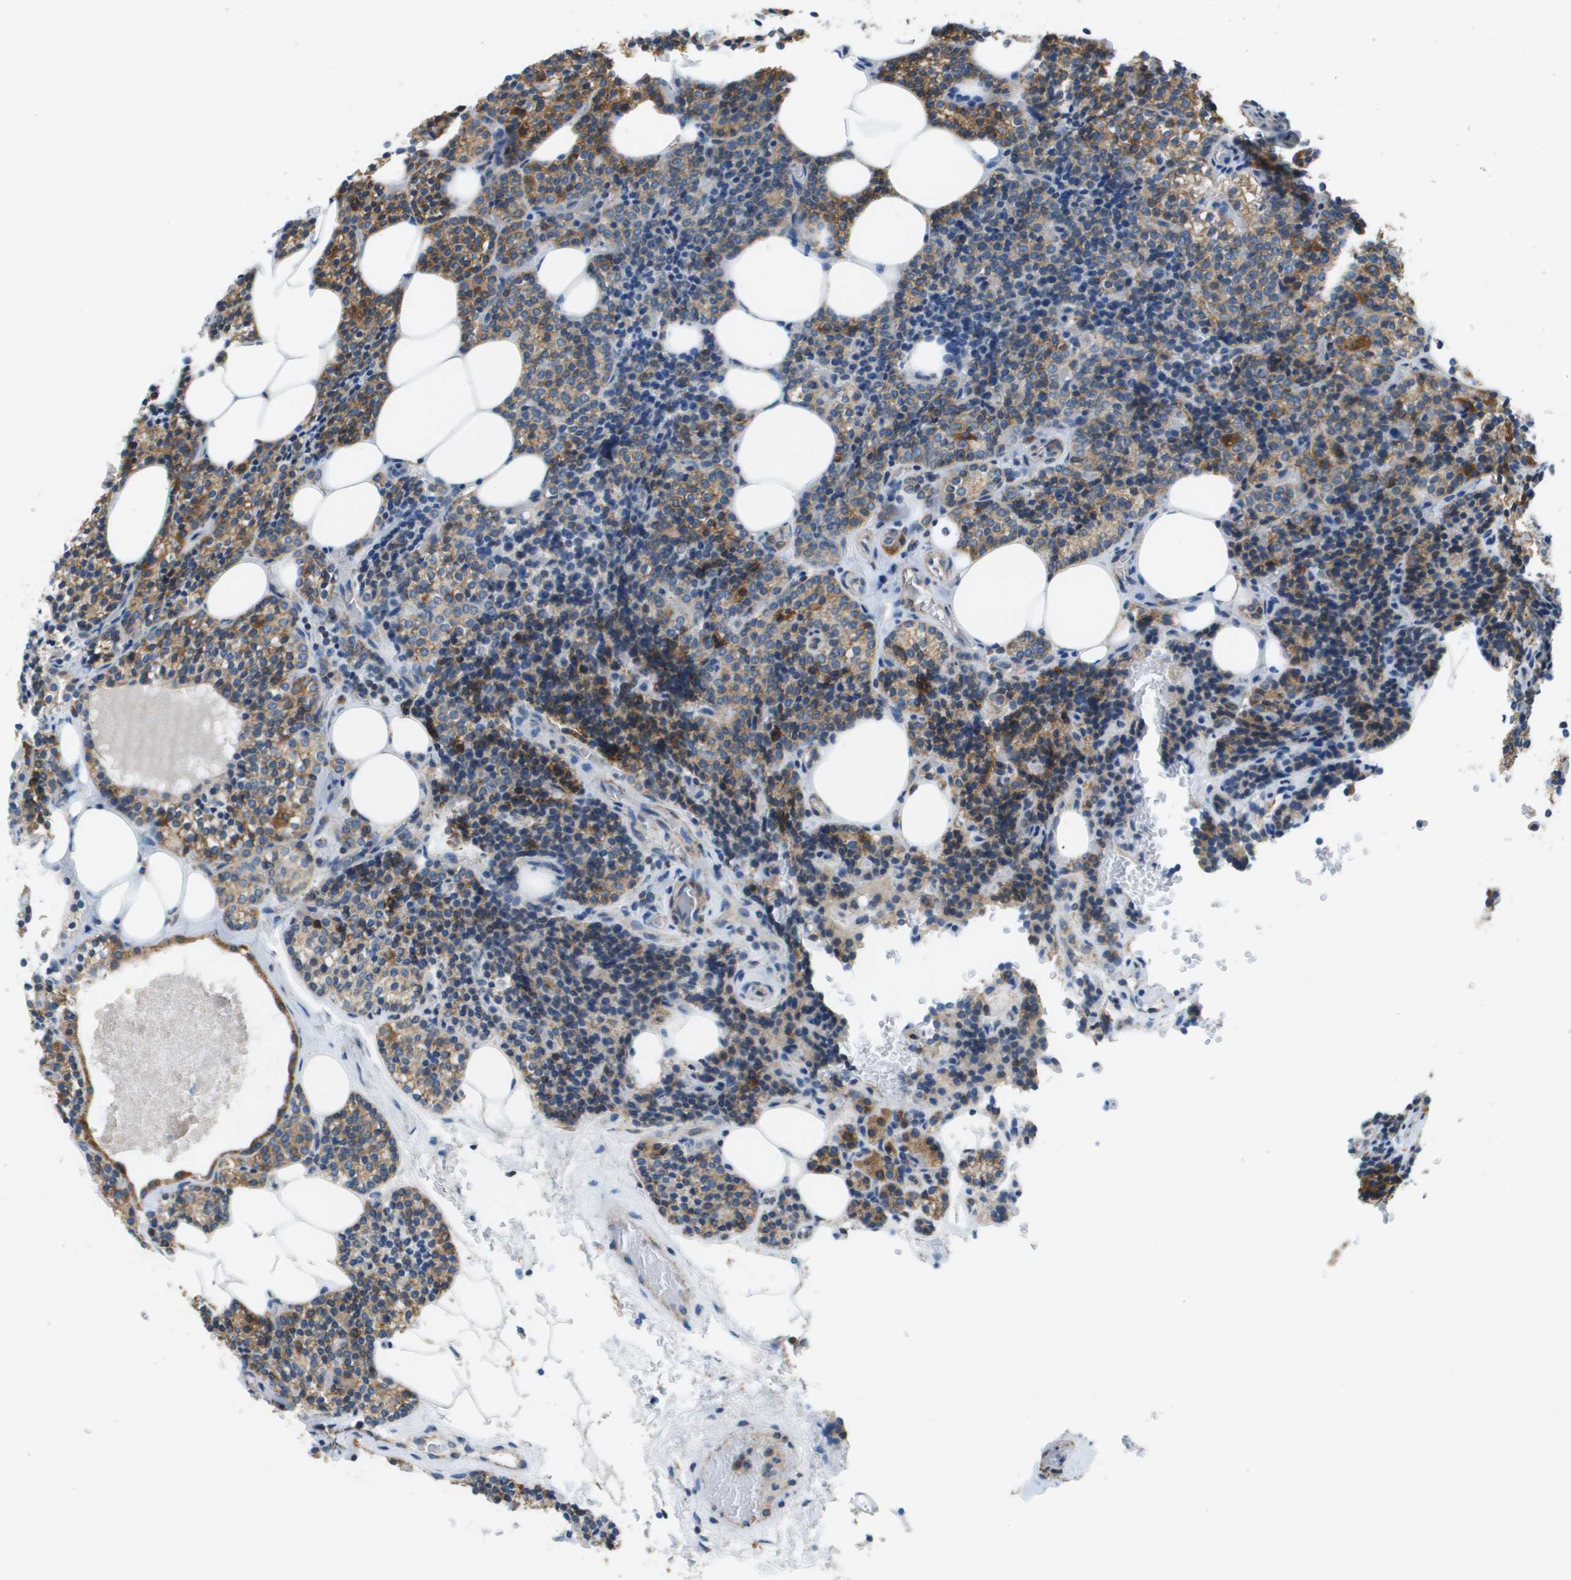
{"staining": {"intensity": "moderate", "quantity": ">75%", "location": "cytoplasmic/membranous"}, "tissue": "parathyroid gland", "cell_type": "Glandular cells", "image_type": "normal", "snomed": [{"axis": "morphology", "description": "Normal tissue, NOS"}, {"axis": "morphology", "description": "Adenoma, NOS"}, {"axis": "topography", "description": "Parathyroid gland"}], "caption": "Protein expression analysis of normal parathyroid gland displays moderate cytoplasmic/membranous expression in about >75% of glandular cells. (DAB (3,3'-diaminobenzidine) = brown stain, brightfield microscopy at high magnification).", "gene": "TAOK3", "patient": {"sex": "female", "age": 54}}